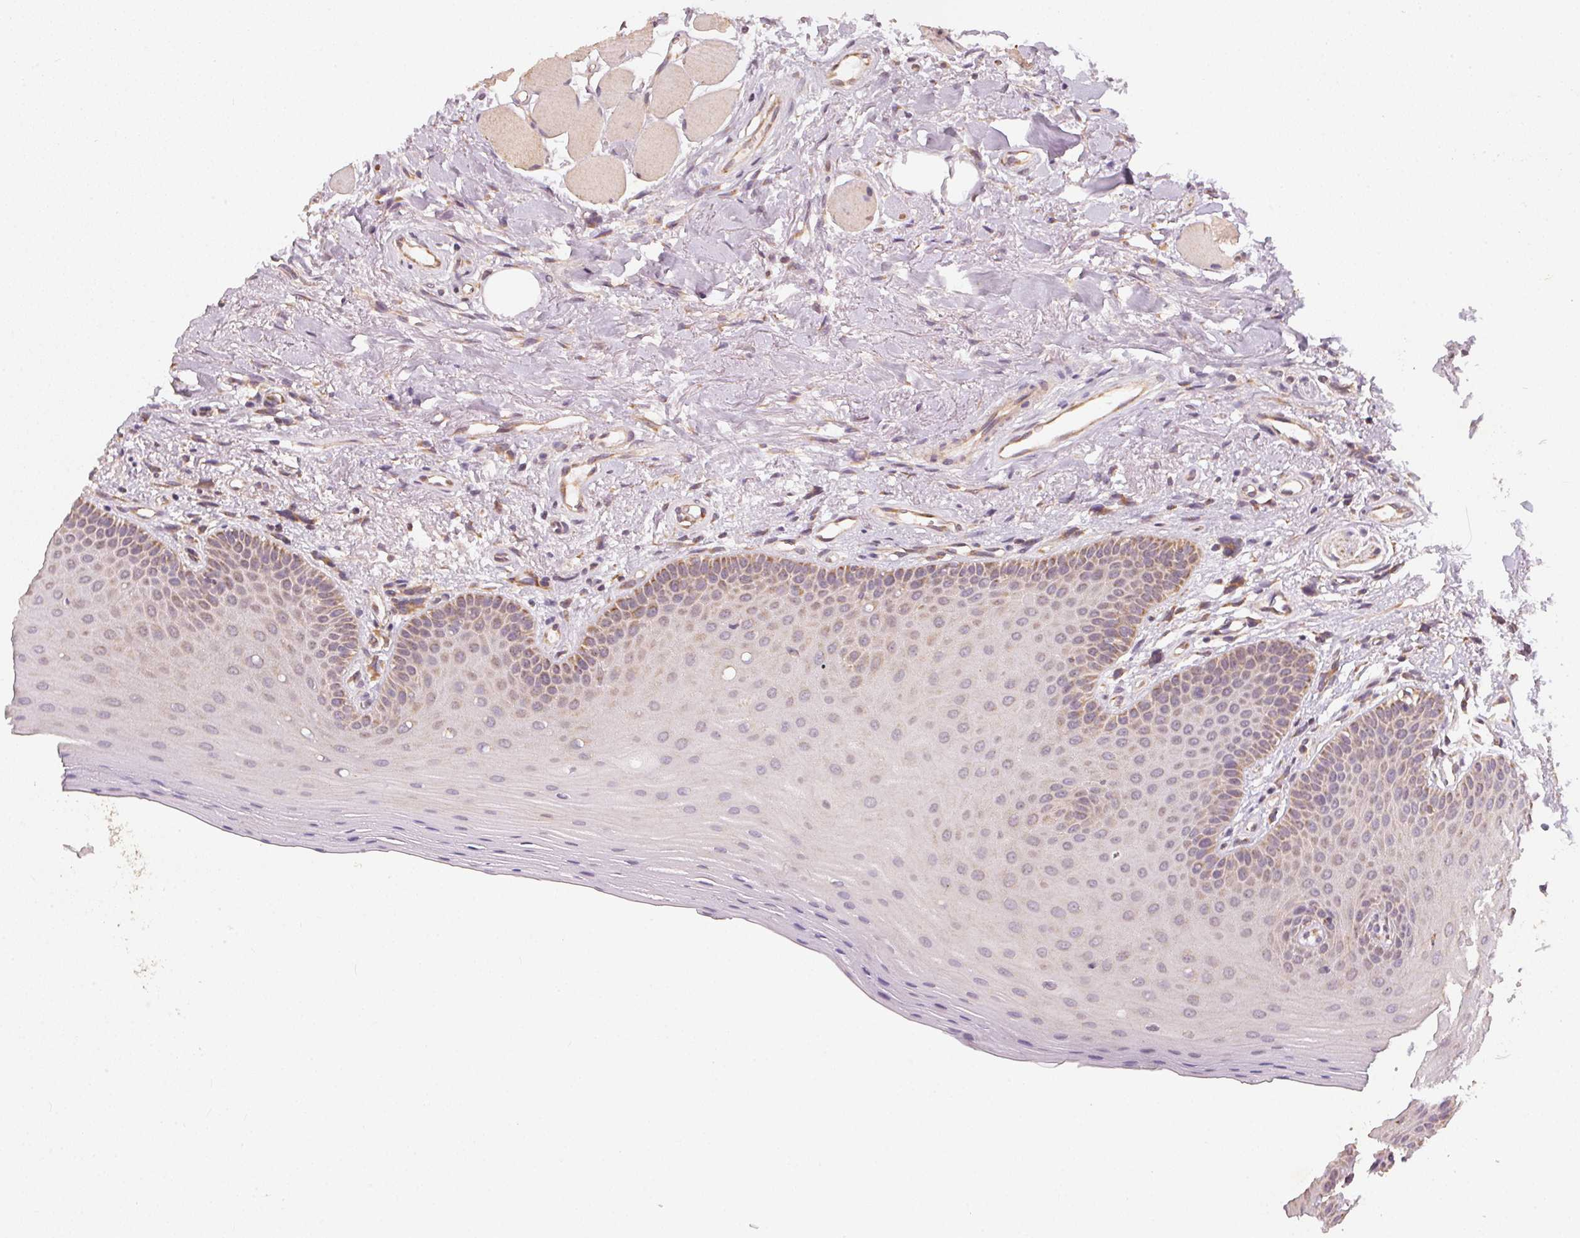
{"staining": {"intensity": "weak", "quantity": ">75%", "location": "cytoplasmic/membranous"}, "tissue": "oral mucosa", "cell_type": "Squamous epithelial cells", "image_type": "normal", "snomed": [{"axis": "morphology", "description": "Normal tissue, NOS"}, {"axis": "morphology", "description": "Normal morphology"}, {"axis": "topography", "description": "Oral tissue"}], "caption": "Immunohistochemistry (IHC) photomicrograph of benign human oral mucosa stained for a protein (brown), which displays low levels of weak cytoplasmic/membranous expression in about >75% of squamous epithelial cells.", "gene": "MATCAP1", "patient": {"sex": "female", "age": 76}}